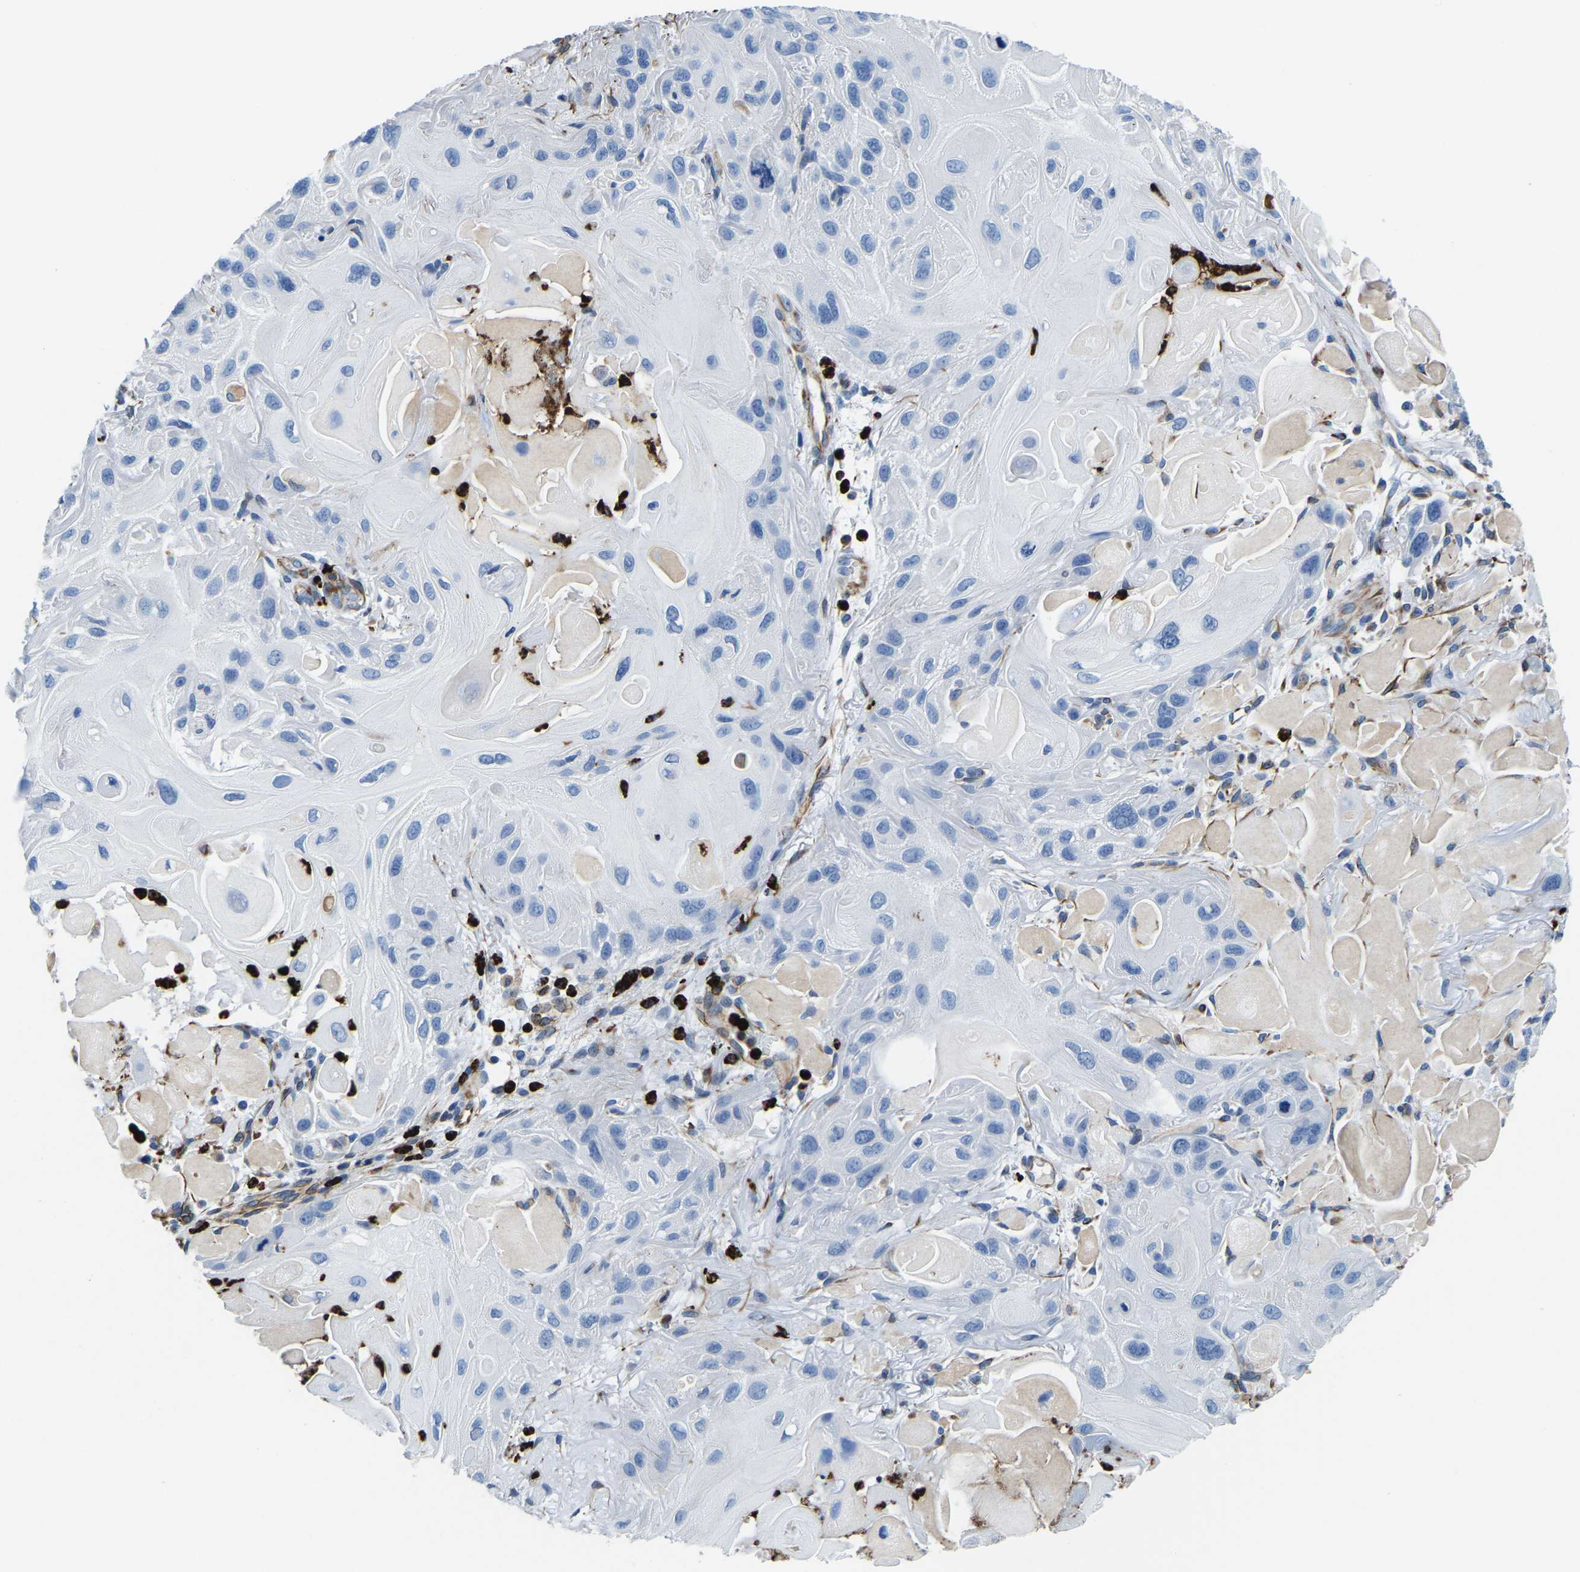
{"staining": {"intensity": "negative", "quantity": "none", "location": "none"}, "tissue": "skin cancer", "cell_type": "Tumor cells", "image_type": "cancer", "snomed": [{"axis": "morphology", "description": "Squamous cell carcinoma, NOS"}, {"axis": "topography", "description": "Skin"}], "caption": "The image reveals no significant expression in tumor cells of skin squamous cell carcinoma. (DAB immunohistochemistry (IHC) with hematoxylin counter stain).", "gene": "MS4A3", "patient": {"sex": "female", "age": 77}}